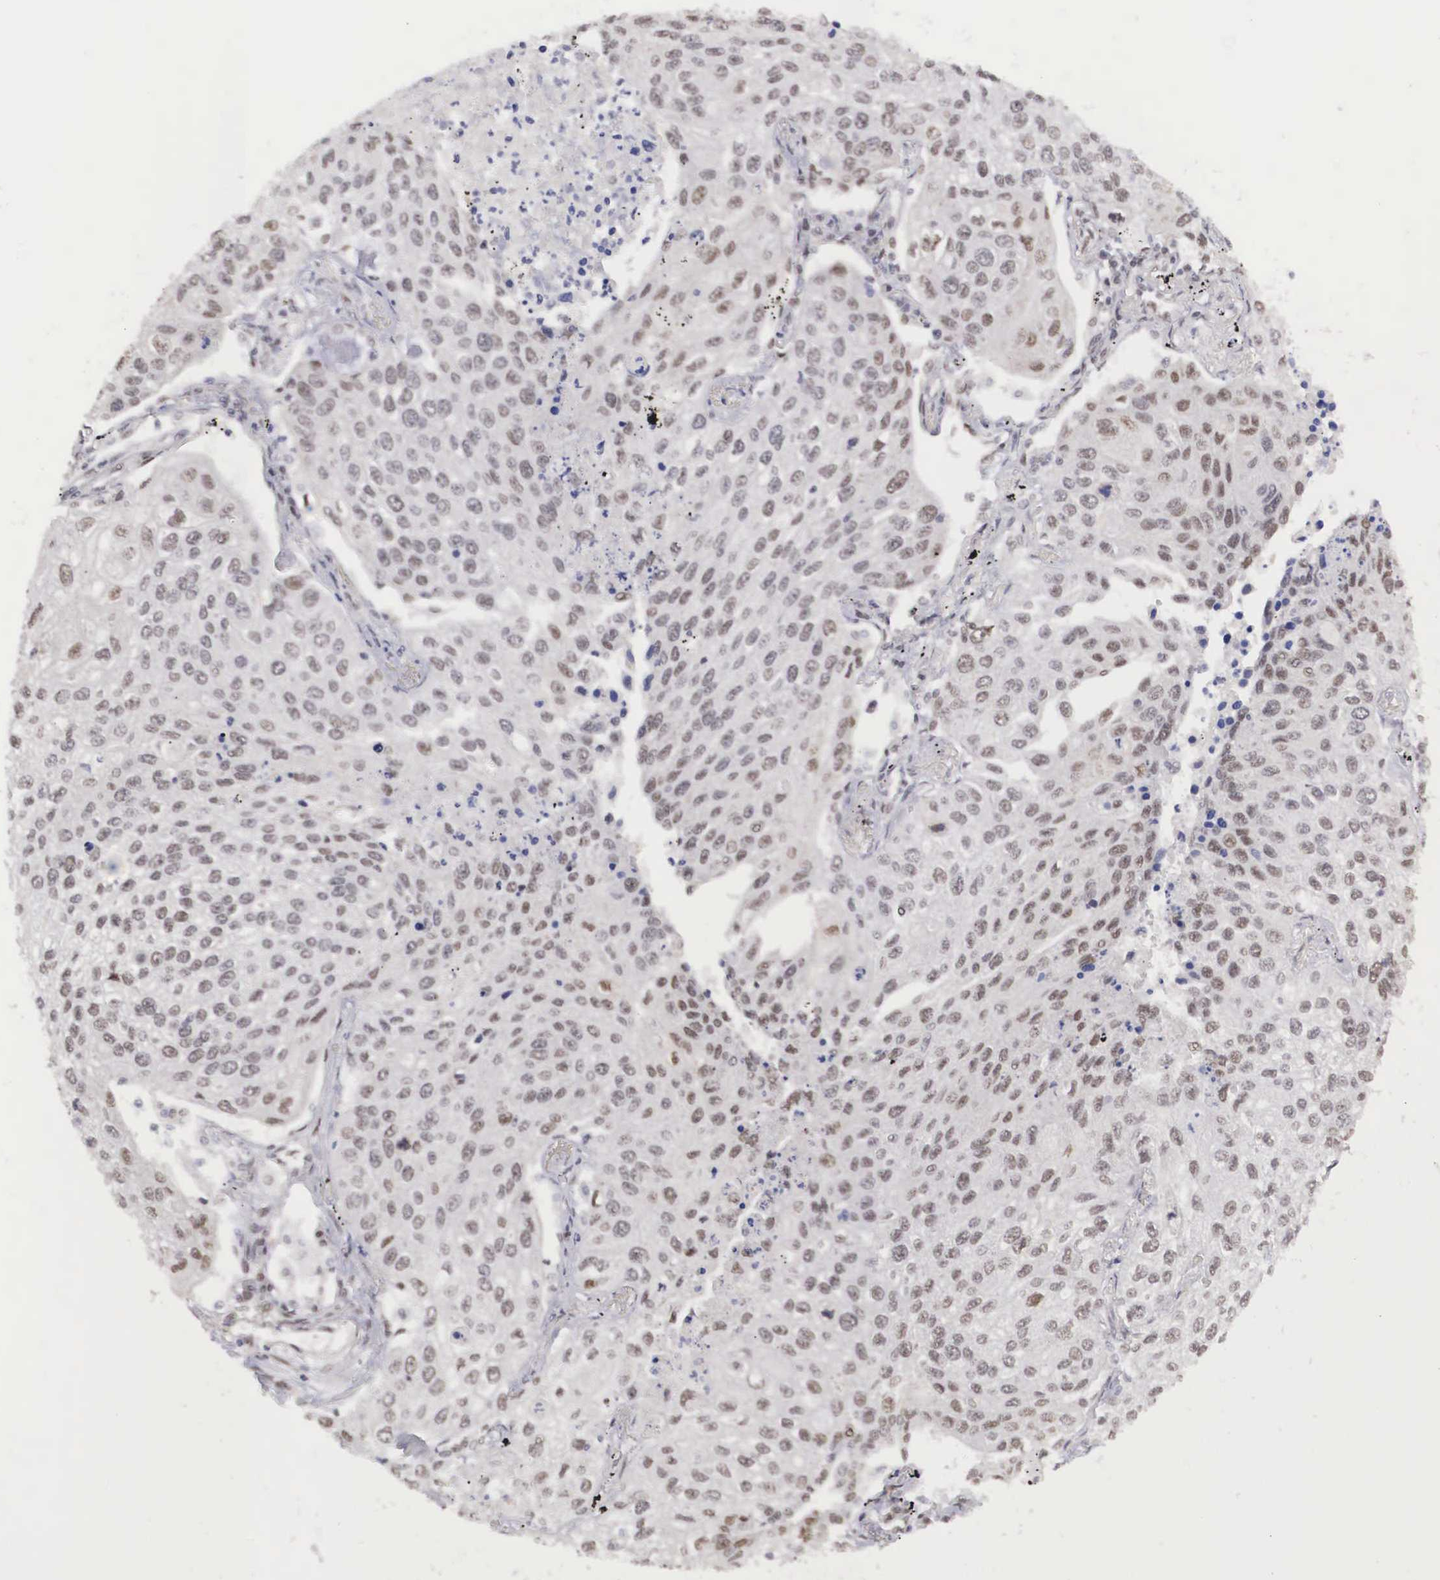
{"staining": {"intensity": "weak", "quantity": "25%-75%", "location": "nuclear"}, "tissue": "lung cancer", "cell_type": "Tumor cells", "image_type": "cancer", "snomed": [{"axis": "morphology", "description": "Squamous cell carcinoma, NOS"}, {"axis": "topography", "description": "Lung"}], "caption": "Immunohistochemistry (IHC) of human lung cancer exhibits low levels of weak nuclear staining in approximately 25%-75% of tumor cells. Immunohistochemistry (IHC) stains the protein of interest in brown and the nuclei are stained blue.", "gene": "MORC2", "patient": {"sex": "male", "age": 75}}